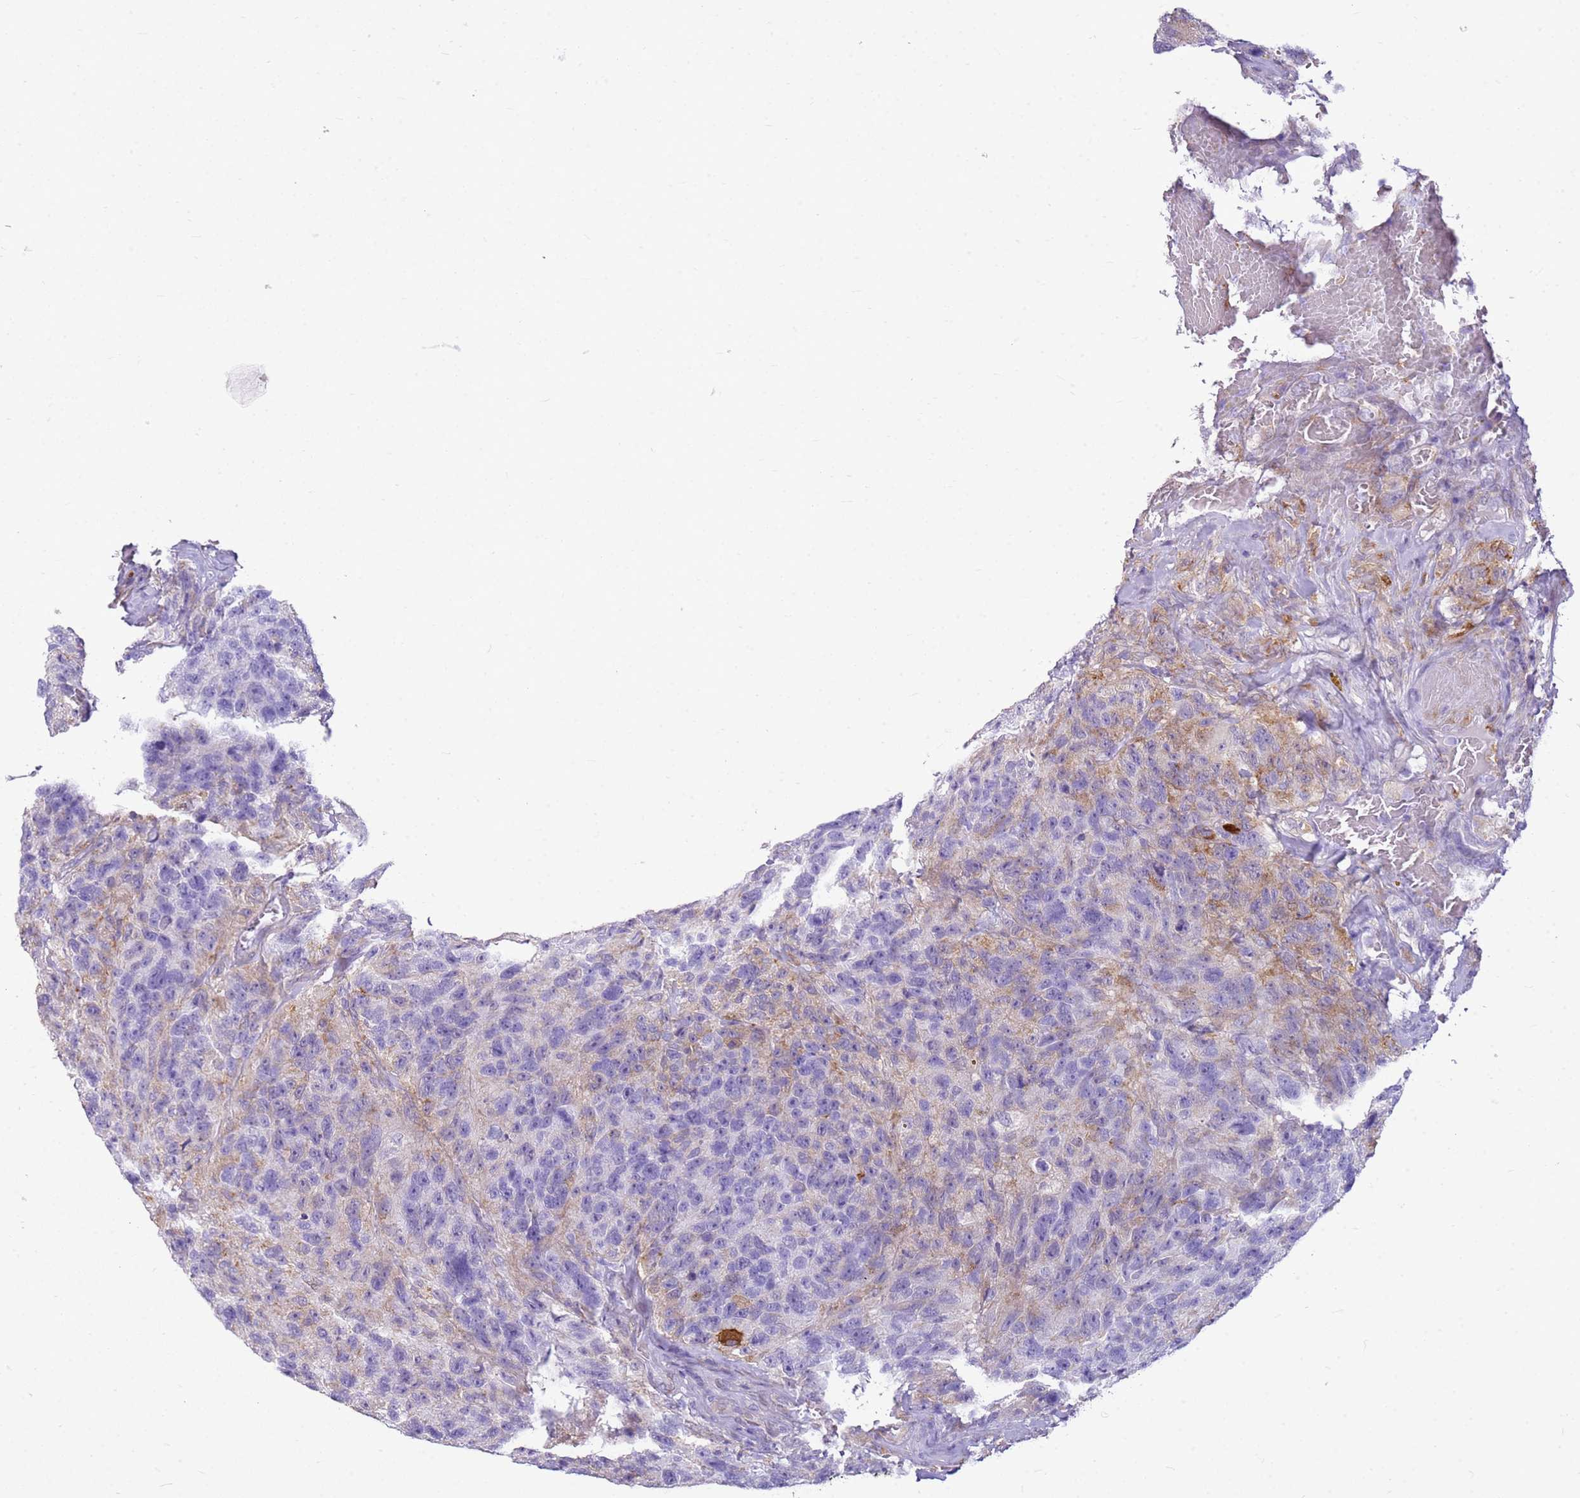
{"staining": {"intensity": "negative", "quantity": "none", "location": "none"}, "tissue": "glioma", "cell_type": "Tumor cells", "image_type": "cancer", "snomed": [{"axis": "morphology", "description": "Glioma, malignant, High grade"}, {"axis": "topography", "description": "Brain"}], "caption": "This is an immunohistochemistry (IHC) image of human glioma. There is no expression in tumor cells.", "gene": "HSPB1", "patient": {"sex": "male", "age": 69}}